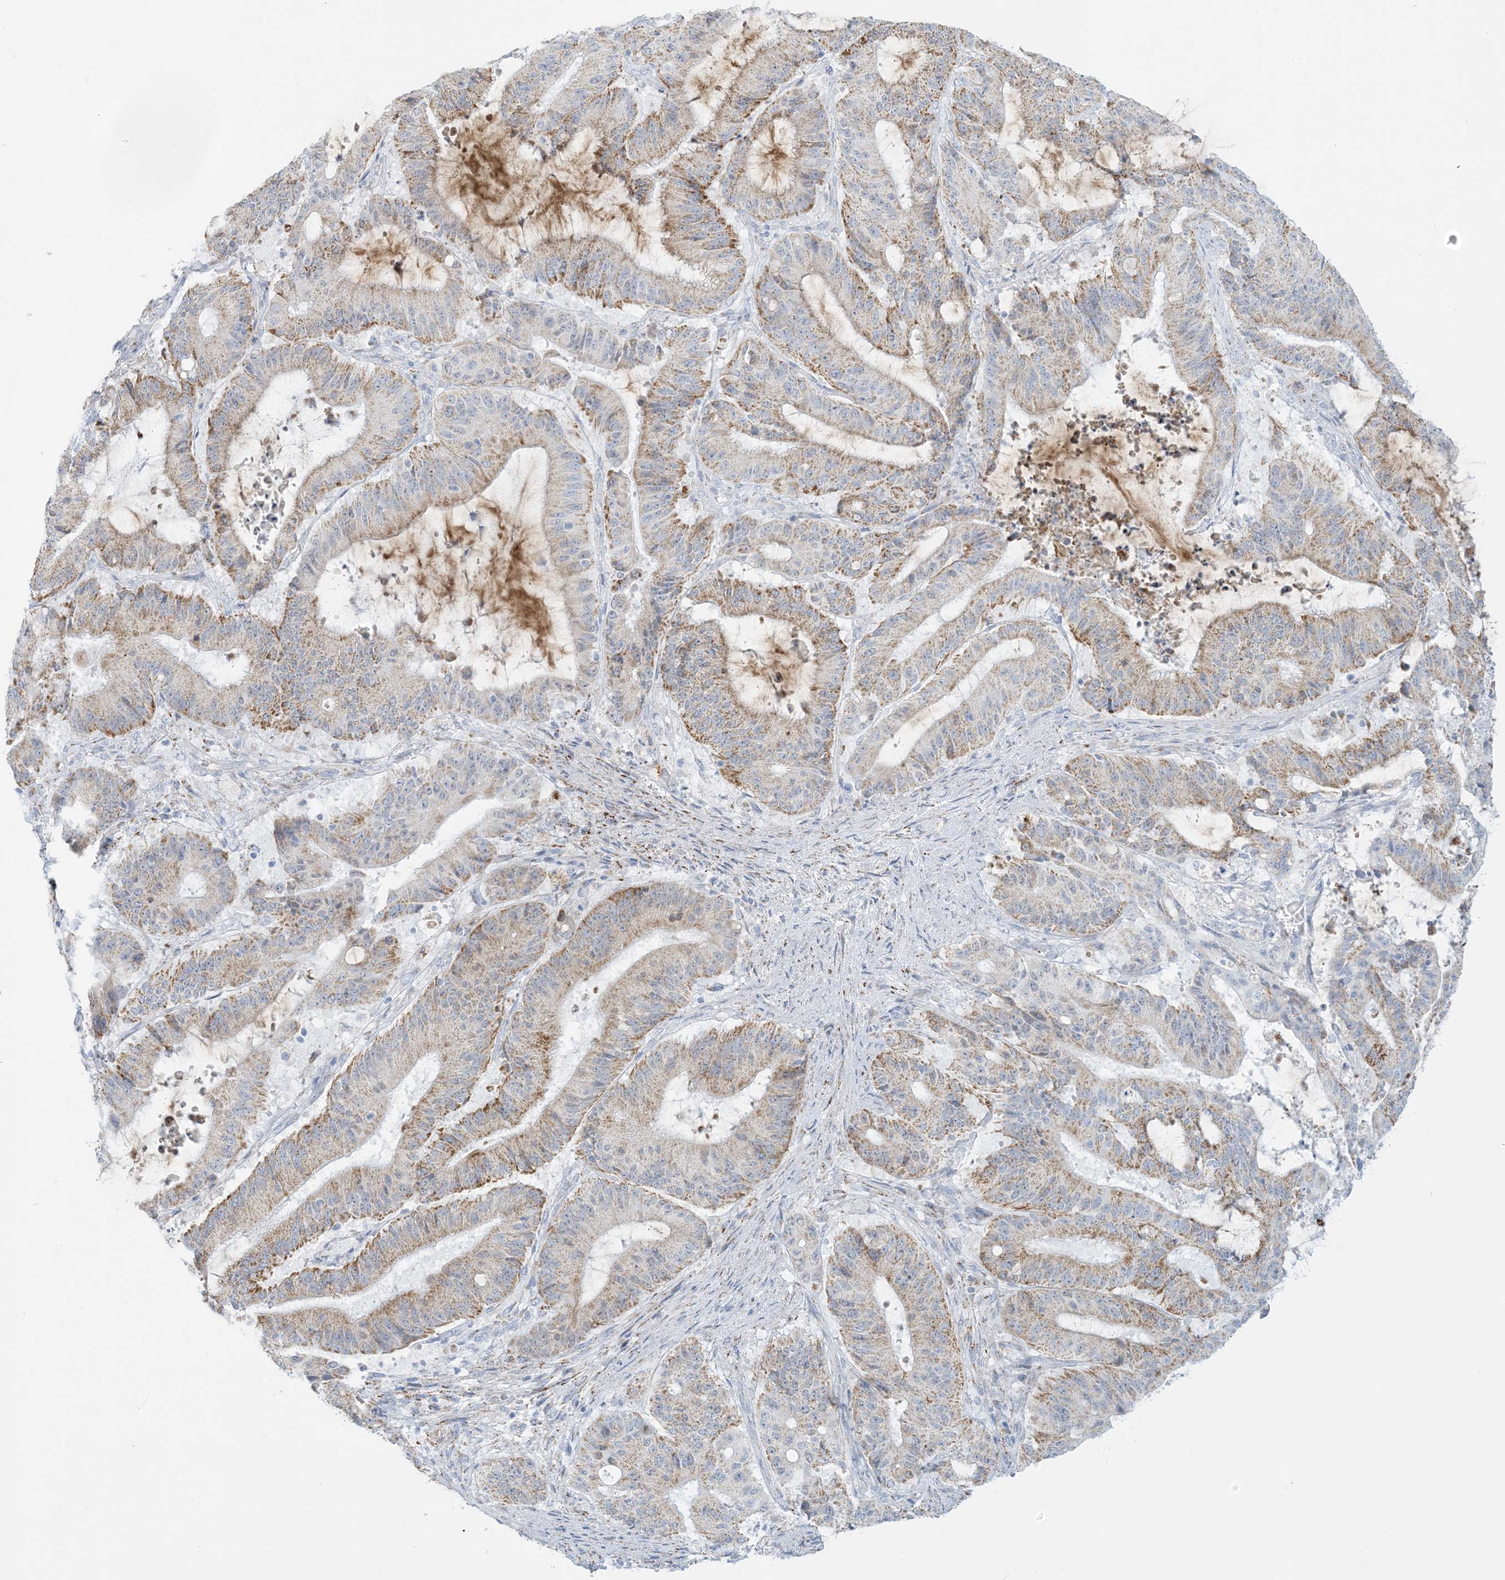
{"staining": {"intensity": "moderate", "quantity": "25%-75%", "location": "cytoplasmic/membranous"}, "tissue": "liver cancer", "cell_type": "Tumor cells", "image_type": "cancer", "snomed": [{"axis": "morphology", "description": "Normal tissue, NOS"}, {"axis": "morphology", "description": "Cholangiocarcinoma"}, {"axis": "topography", "description": "Liver"}, {"axis": "topography", "description": "Peripheral nerve tissue"}], "caption": "About 25%-75% of tumor cells in human liver cancer (cholangiocarcinoma) display moderate cytoplasmic/membranous protein staining as visualized by brown immunohistochemical staining.", "gene": "ZDHHC4", "patient": {"sex": "female", "age": 73}}